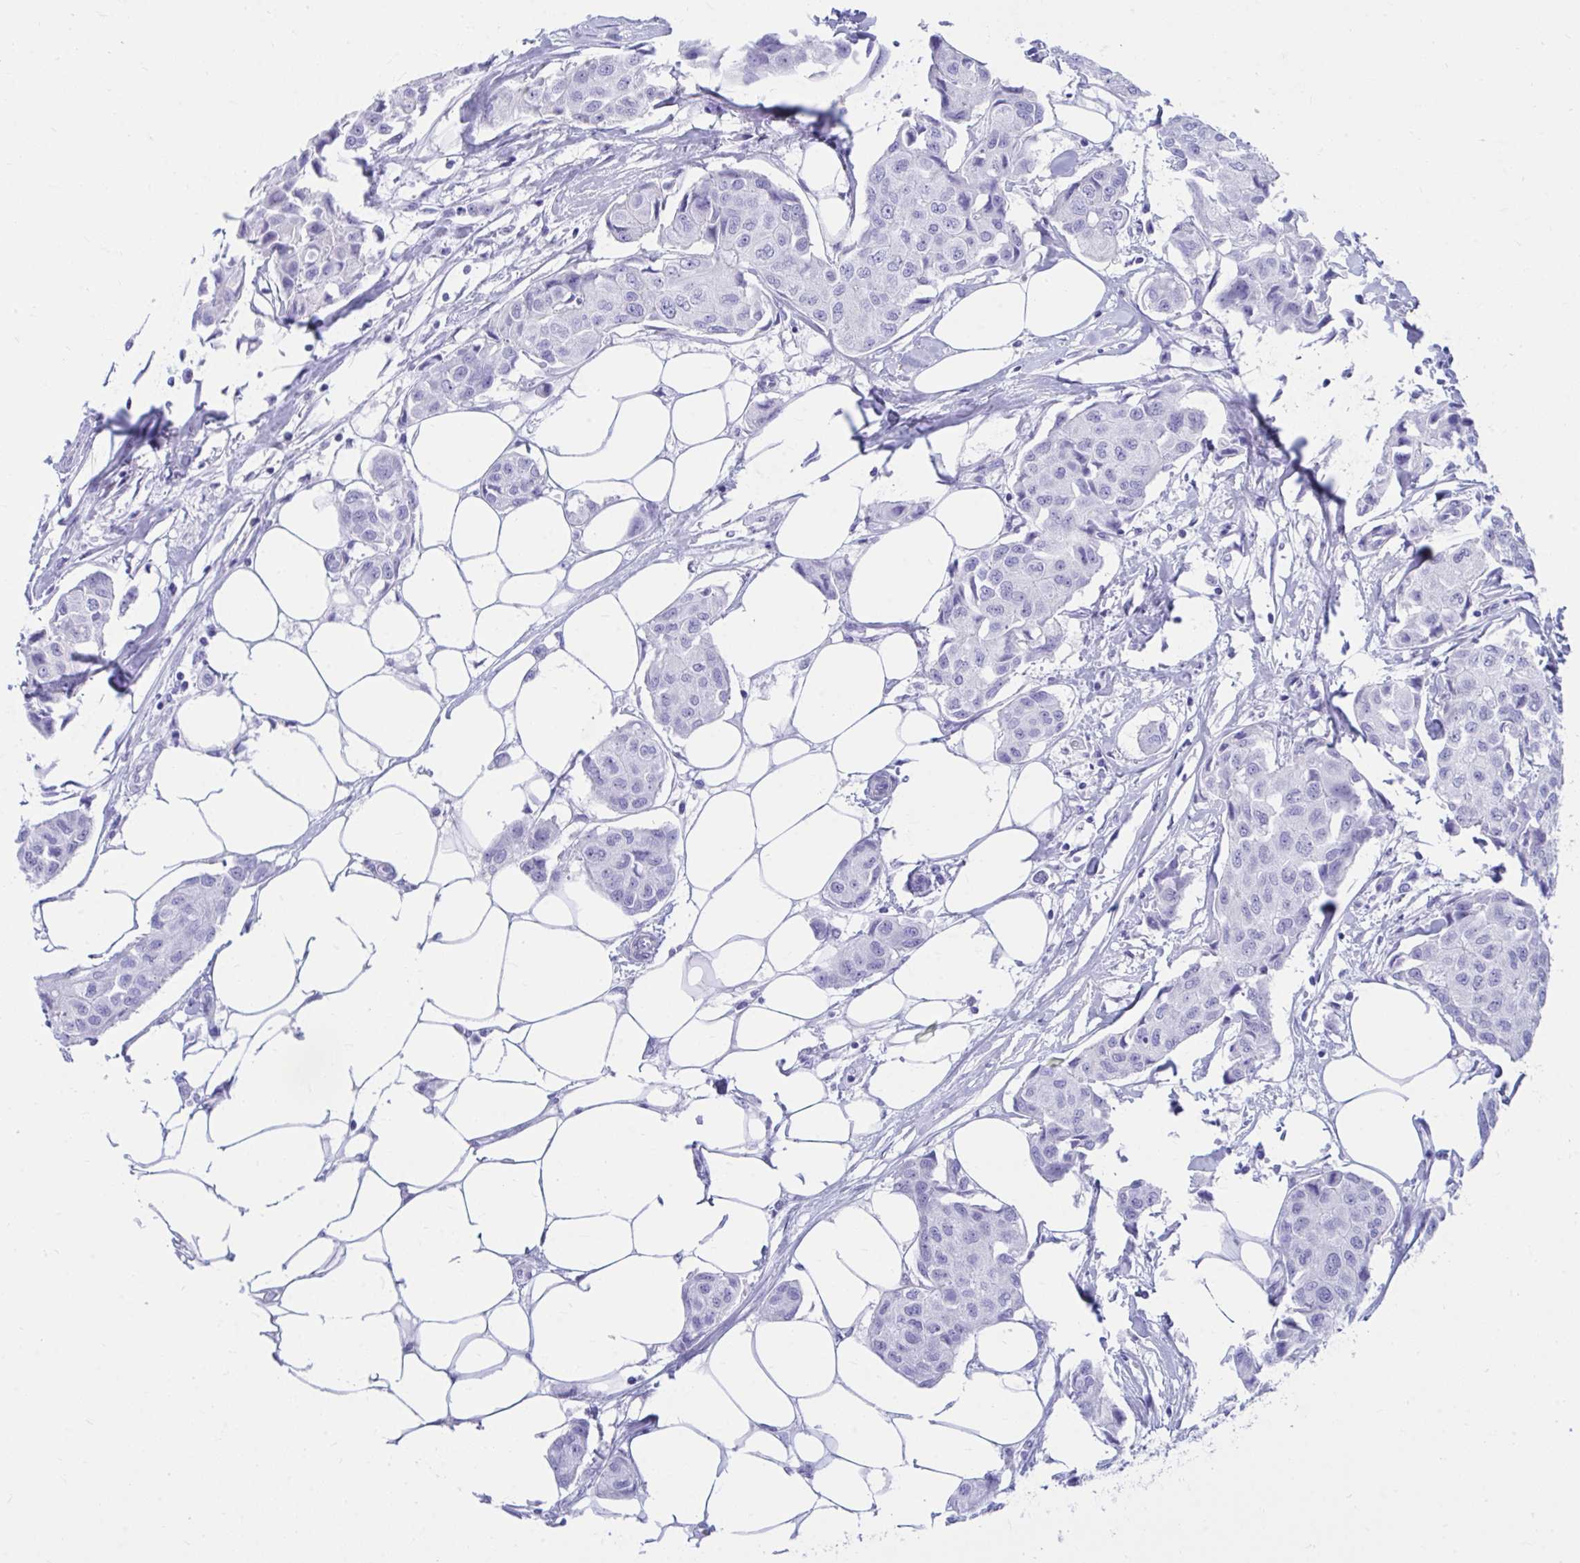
{"staining": {"intensity": "negative", "quantity": "none", "location": "none"}, "tissue": "breast cancer", "cell_type": "Tumor cells", "image_type": "cancer", "snomed": [{"axis": "morphology", "description": "Duct carcinoma"}, {"axis": "topography", "description": "Breast"}, {"axis": "topography", "description": "Lymph node"}], "caption": "Intraductal carcinoma (breast) was stained to show a protein in brown. There is no significant positivity in tumor cells. (Immunohistochemistry (ihc), brightfield microscopy, high magnification).", "gene": "SHISA8", "patient": {"sex": "female", "age": 80}}